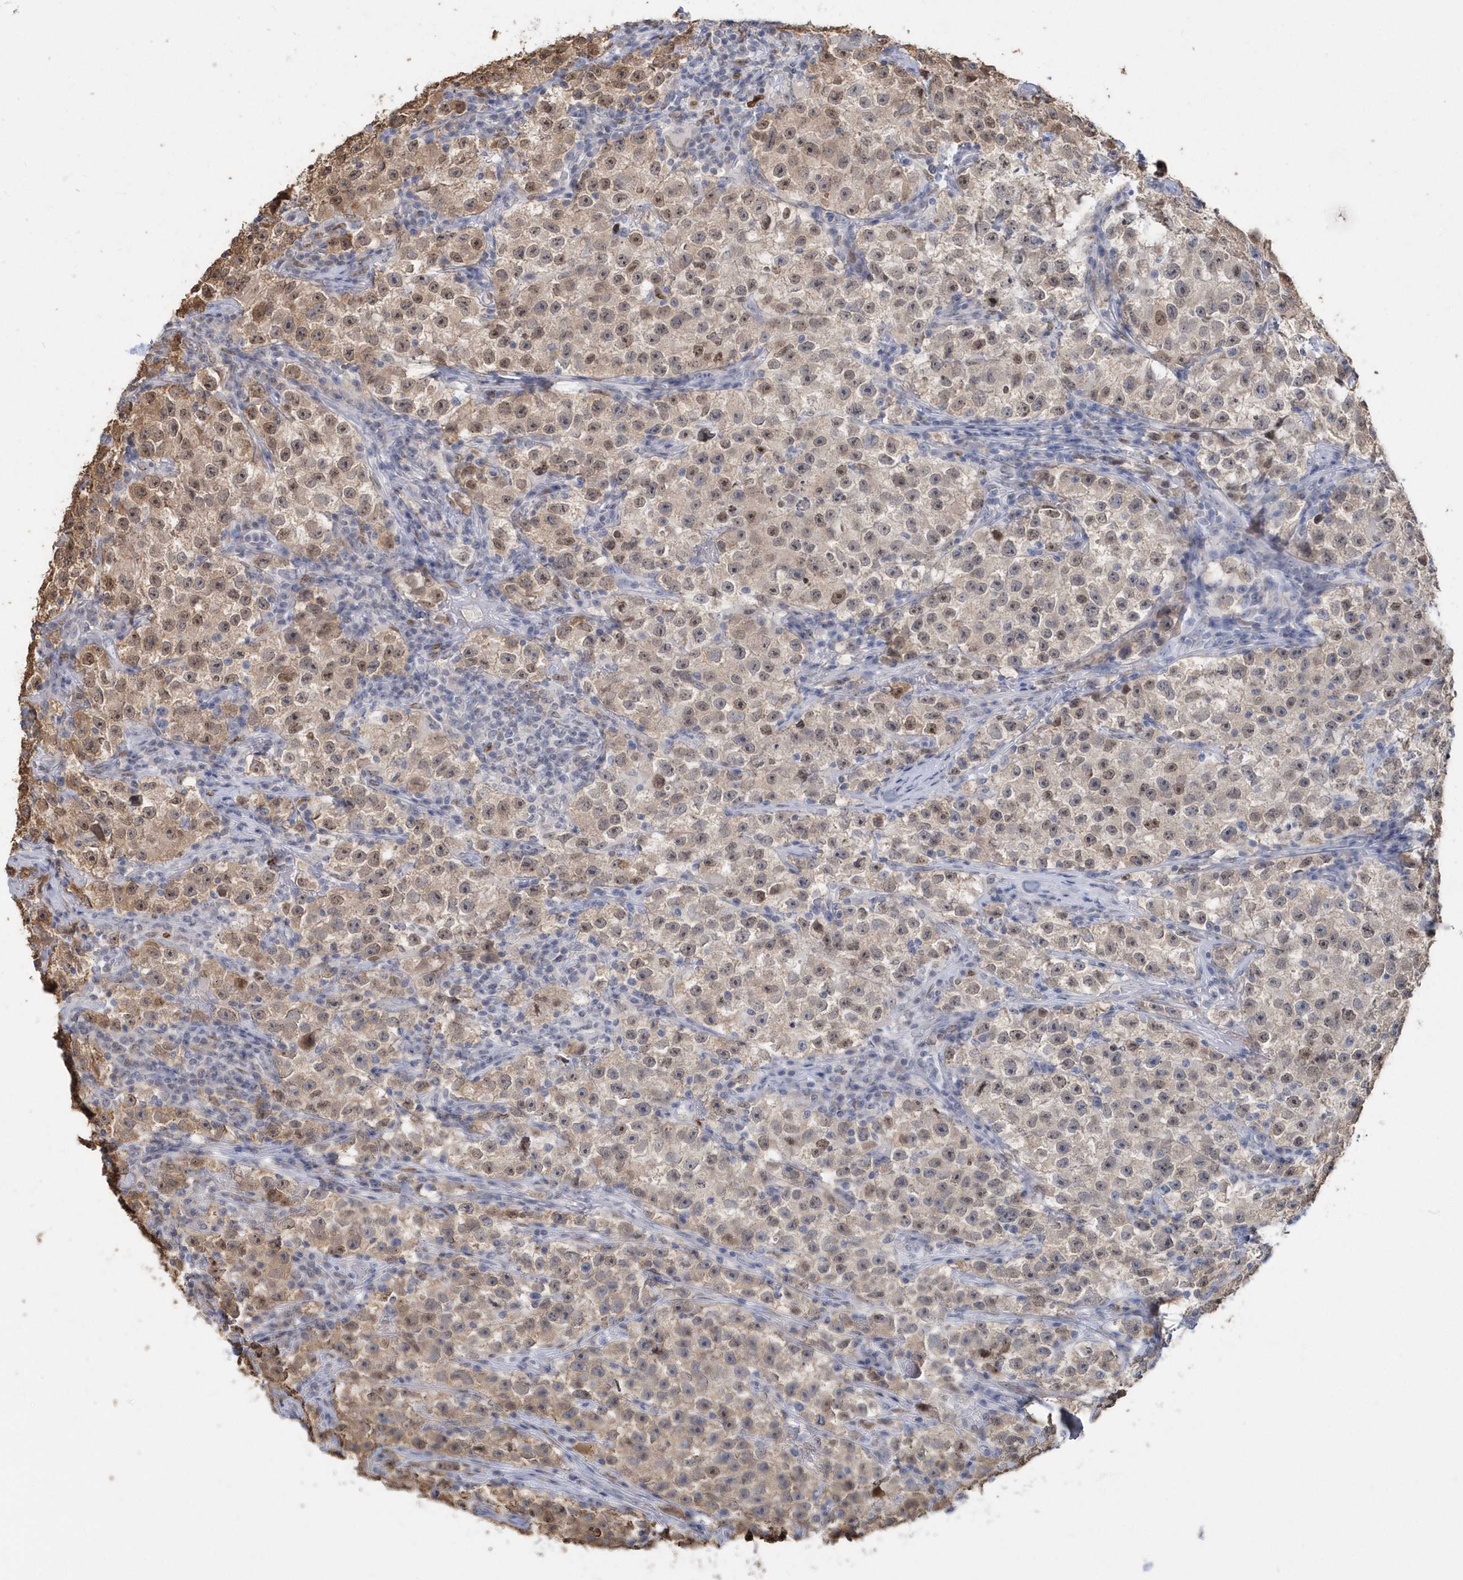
{"staining": {"intensity": "weak", "quantity": ">75%", "location": "cytoplasmic/membranous,nuclear"}, "tissue": "testis cancer", "cell_type": "Tumor cells", "image_type": "cancer", "snomed": [{"axis": "morphology", "description": "Seminoma, NOS"}, {"axis": "topography", "description": "Testis"}], "caption": "An IHC histopathology image of tumor tissue is shown. Protein staining in brown highlights weak cytoplasmic/membranous and nuclear positivity in testis seminoma within tumor cells.", "gene": "MACROH2A2", "patient": {"sex": "male", "age": 22}}